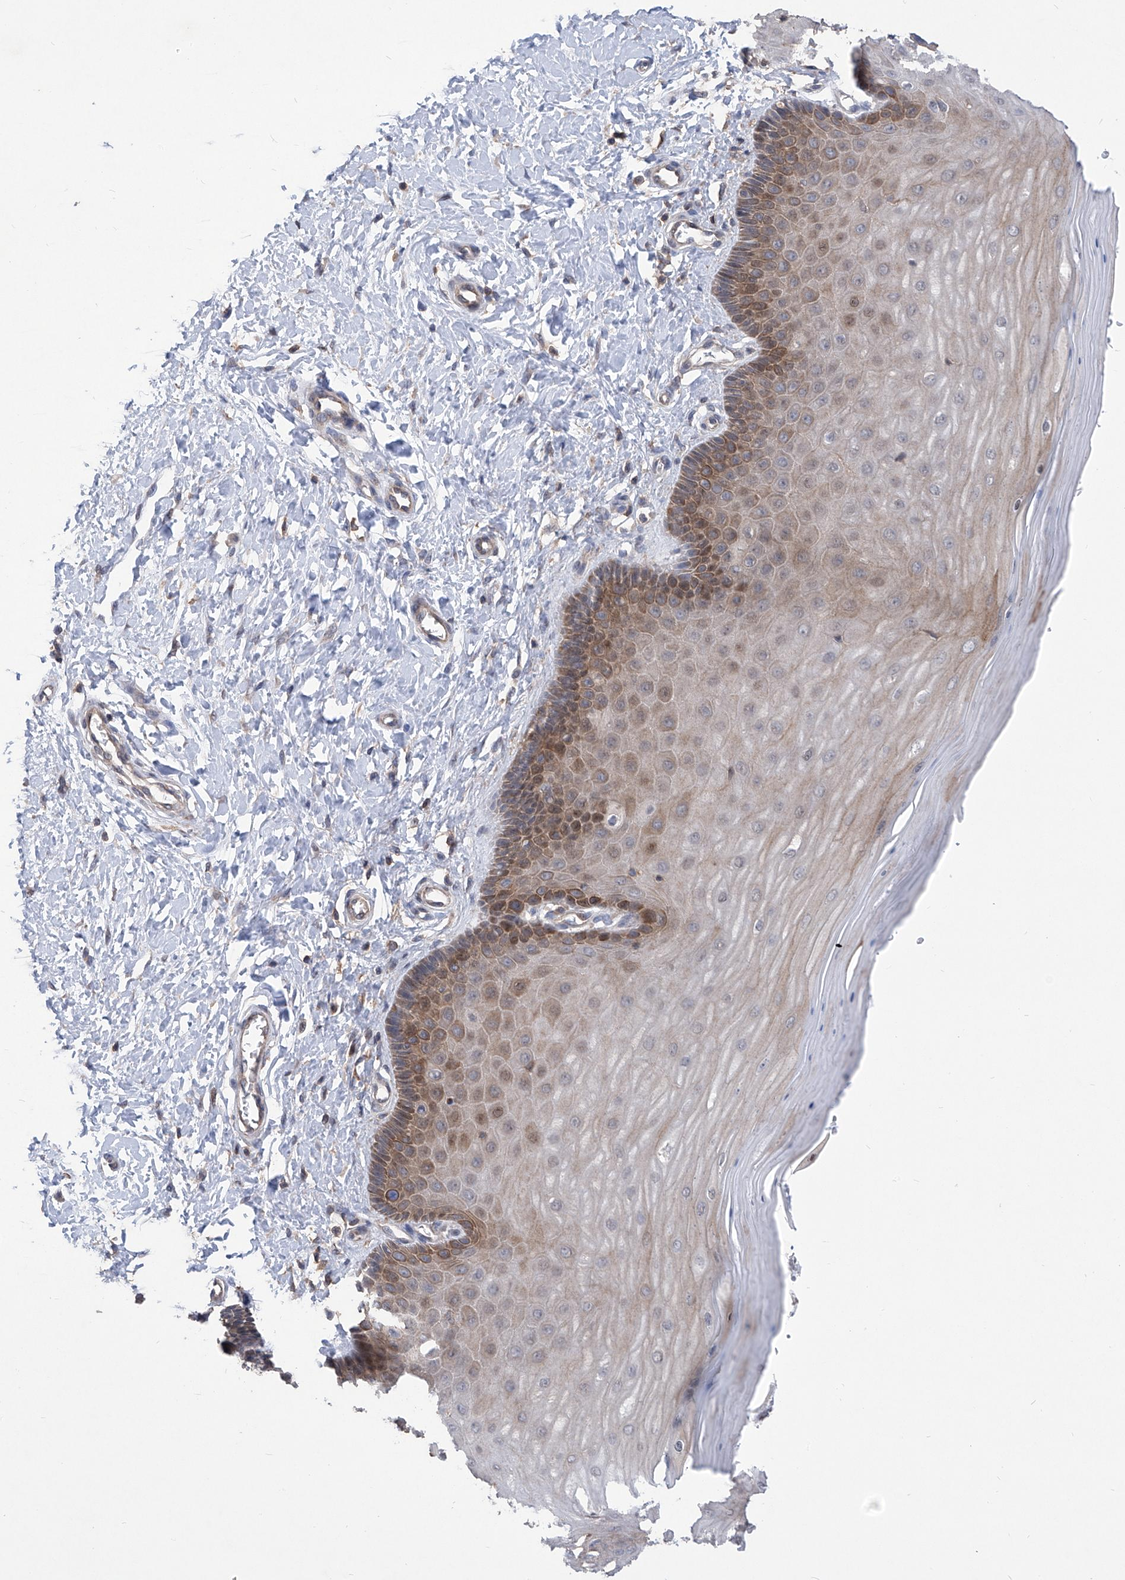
{"staining": {"intensity": "weak", "quantity": "25%-75%", "location": "cytoplasmic/membranous"}, "tissue": "cervix", "cell_type": "Glandular cells", "image_type": "normal", "snomed": [{"axis": "morphology", "description": "Normal tissue, NOS"}, {"axis": "topography", "description": "Cervix"}], "caption": "Immunohistochemistry (IHC) of normal human cervix exhibits low levels of weak cytoplasmic/membranous staining in about 25%-75% of glandular cells.", "gene": "KIFC2", "patient": {"sex": "female", "age": 55}}